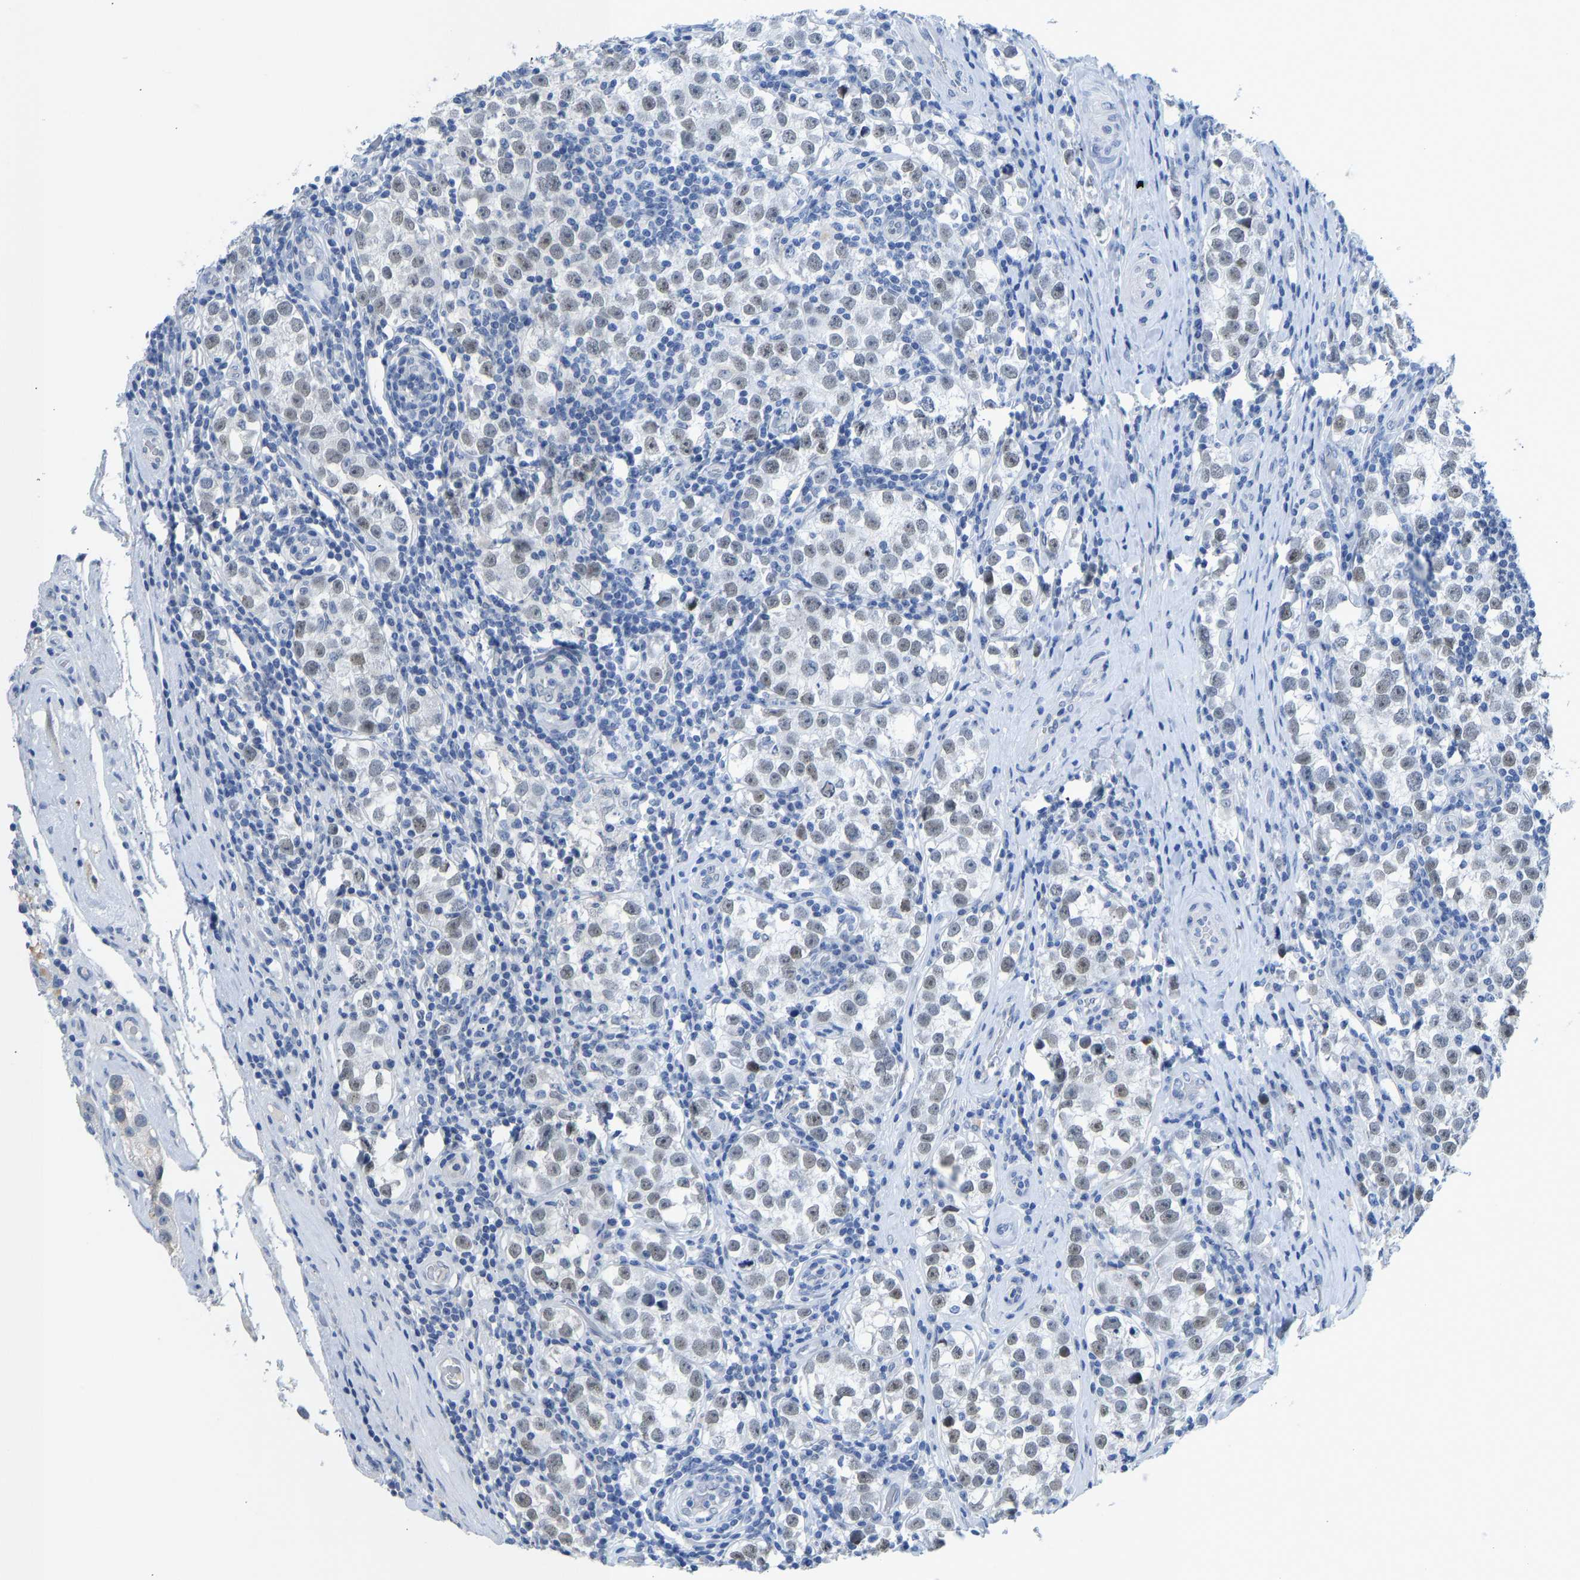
{"staining": {"intensity": "negative", "quantity": "none", "location": "none"}, "tissue": "testis cancer", "cell_type": "Tumor cells", "image_type": "cancer", "snomed": [{"axis": "morphology", "description": "Normal tissue, NOS"}, {"axis": "morphology", "description": "Seminoma, NOS"}, {"axis": "topography", "description": "Testis"}], "caption": "Histopathology image shows no protein expression in tumor cells of testis cancer (seminoma) tissue.", "gene": "TXNDC2", "patient": {"sex": "male", "age": 43}}